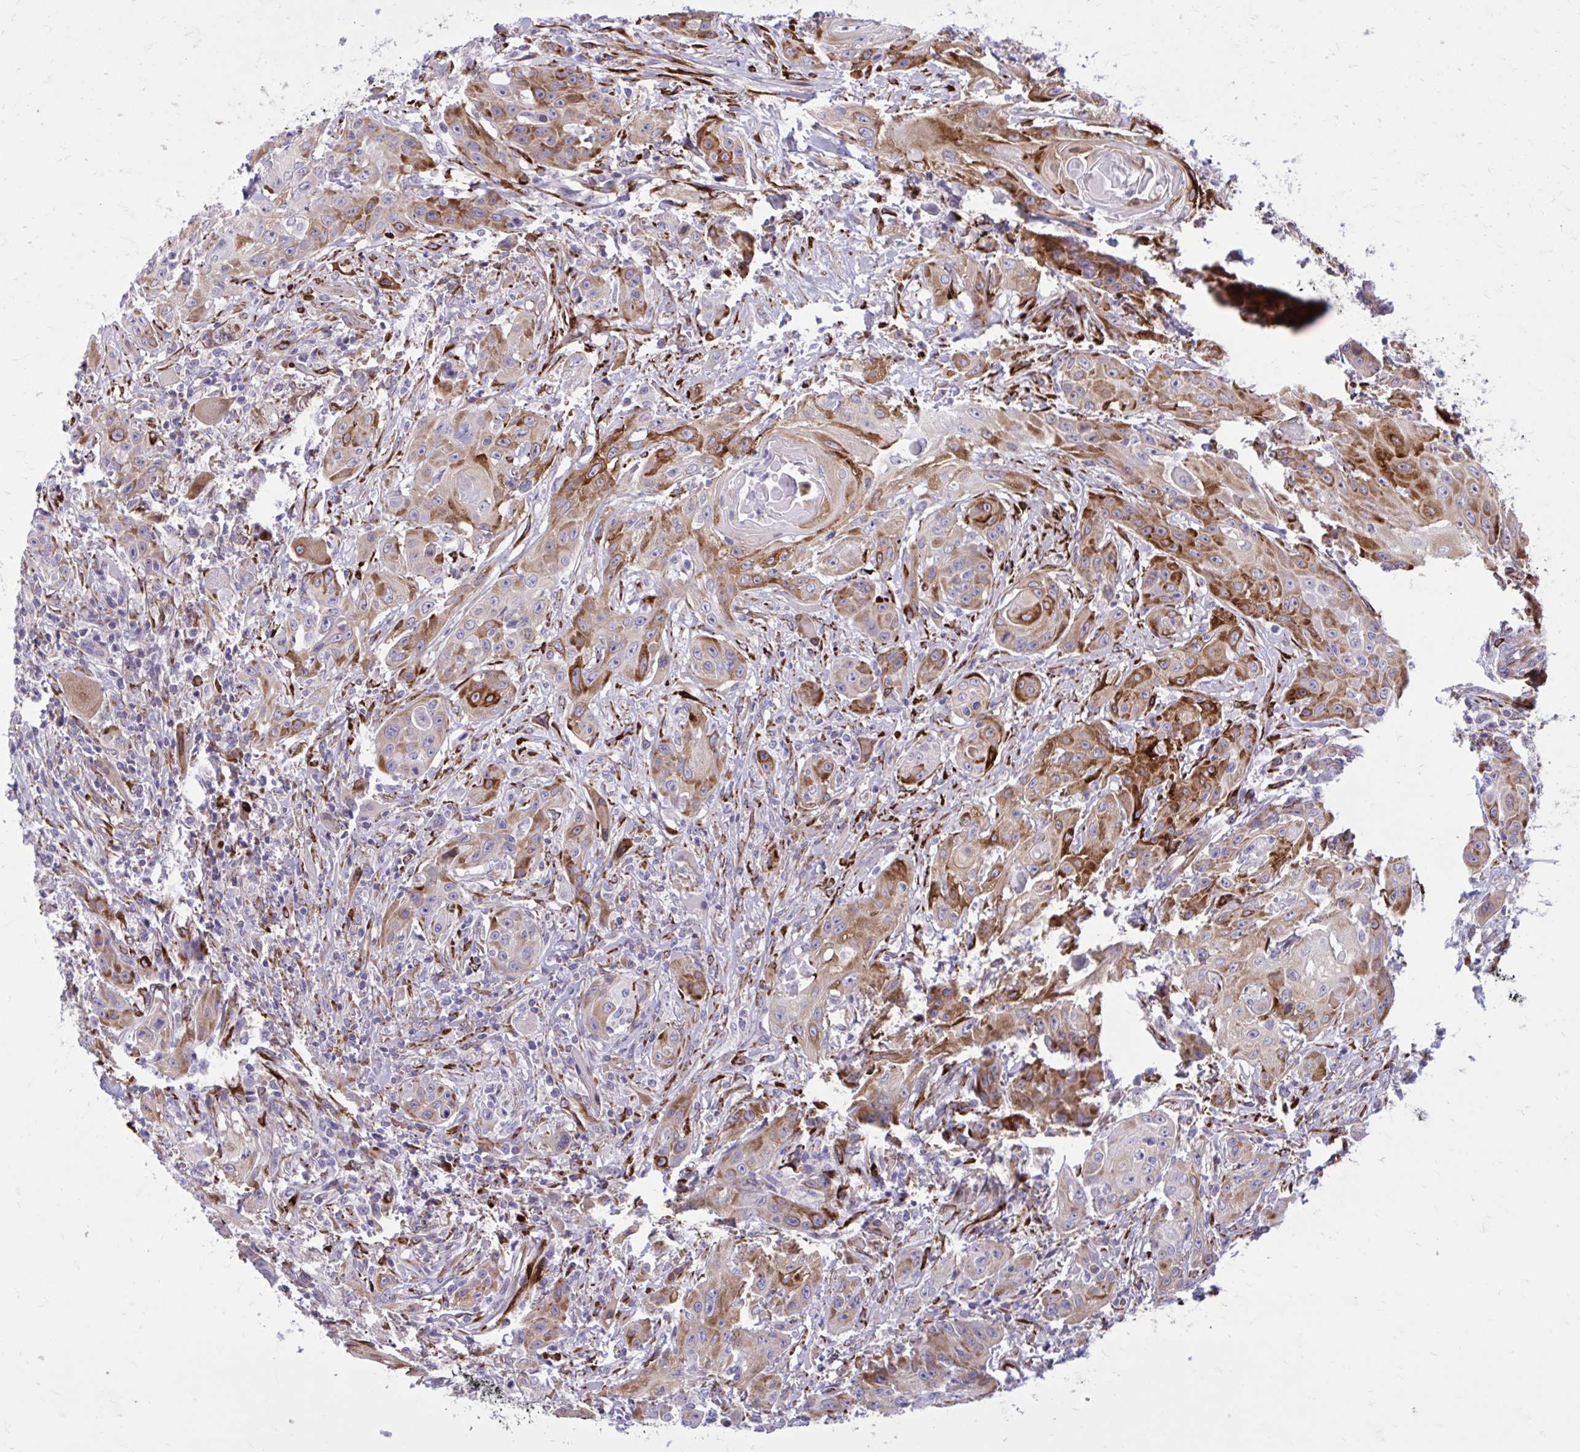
{"staining": {"intensity": "moderate", "quantity": ">75%", "location": "cytoplasmic/membranous"}, "tissue": "head and neck cancer", "cell_type": "Tumor cells", "image_type": "cancer", "snomed": [{"axis": "morphology", "description": "Squamous cell carcinoma, NOS"}, {"axis": "topography", "description": "Oral tissue"}, {"axis": "topography", "description": "Head-Neck"}, {"axis": "topography", "description": "Neck, NOS"}], "caption": "Head and neck cancer (squamous cell carcinoma) stained with a protein marker shows moderate staining in tumor cells.", "gene": "BEND5", "patient": {"sex": "female", "age": 55}}